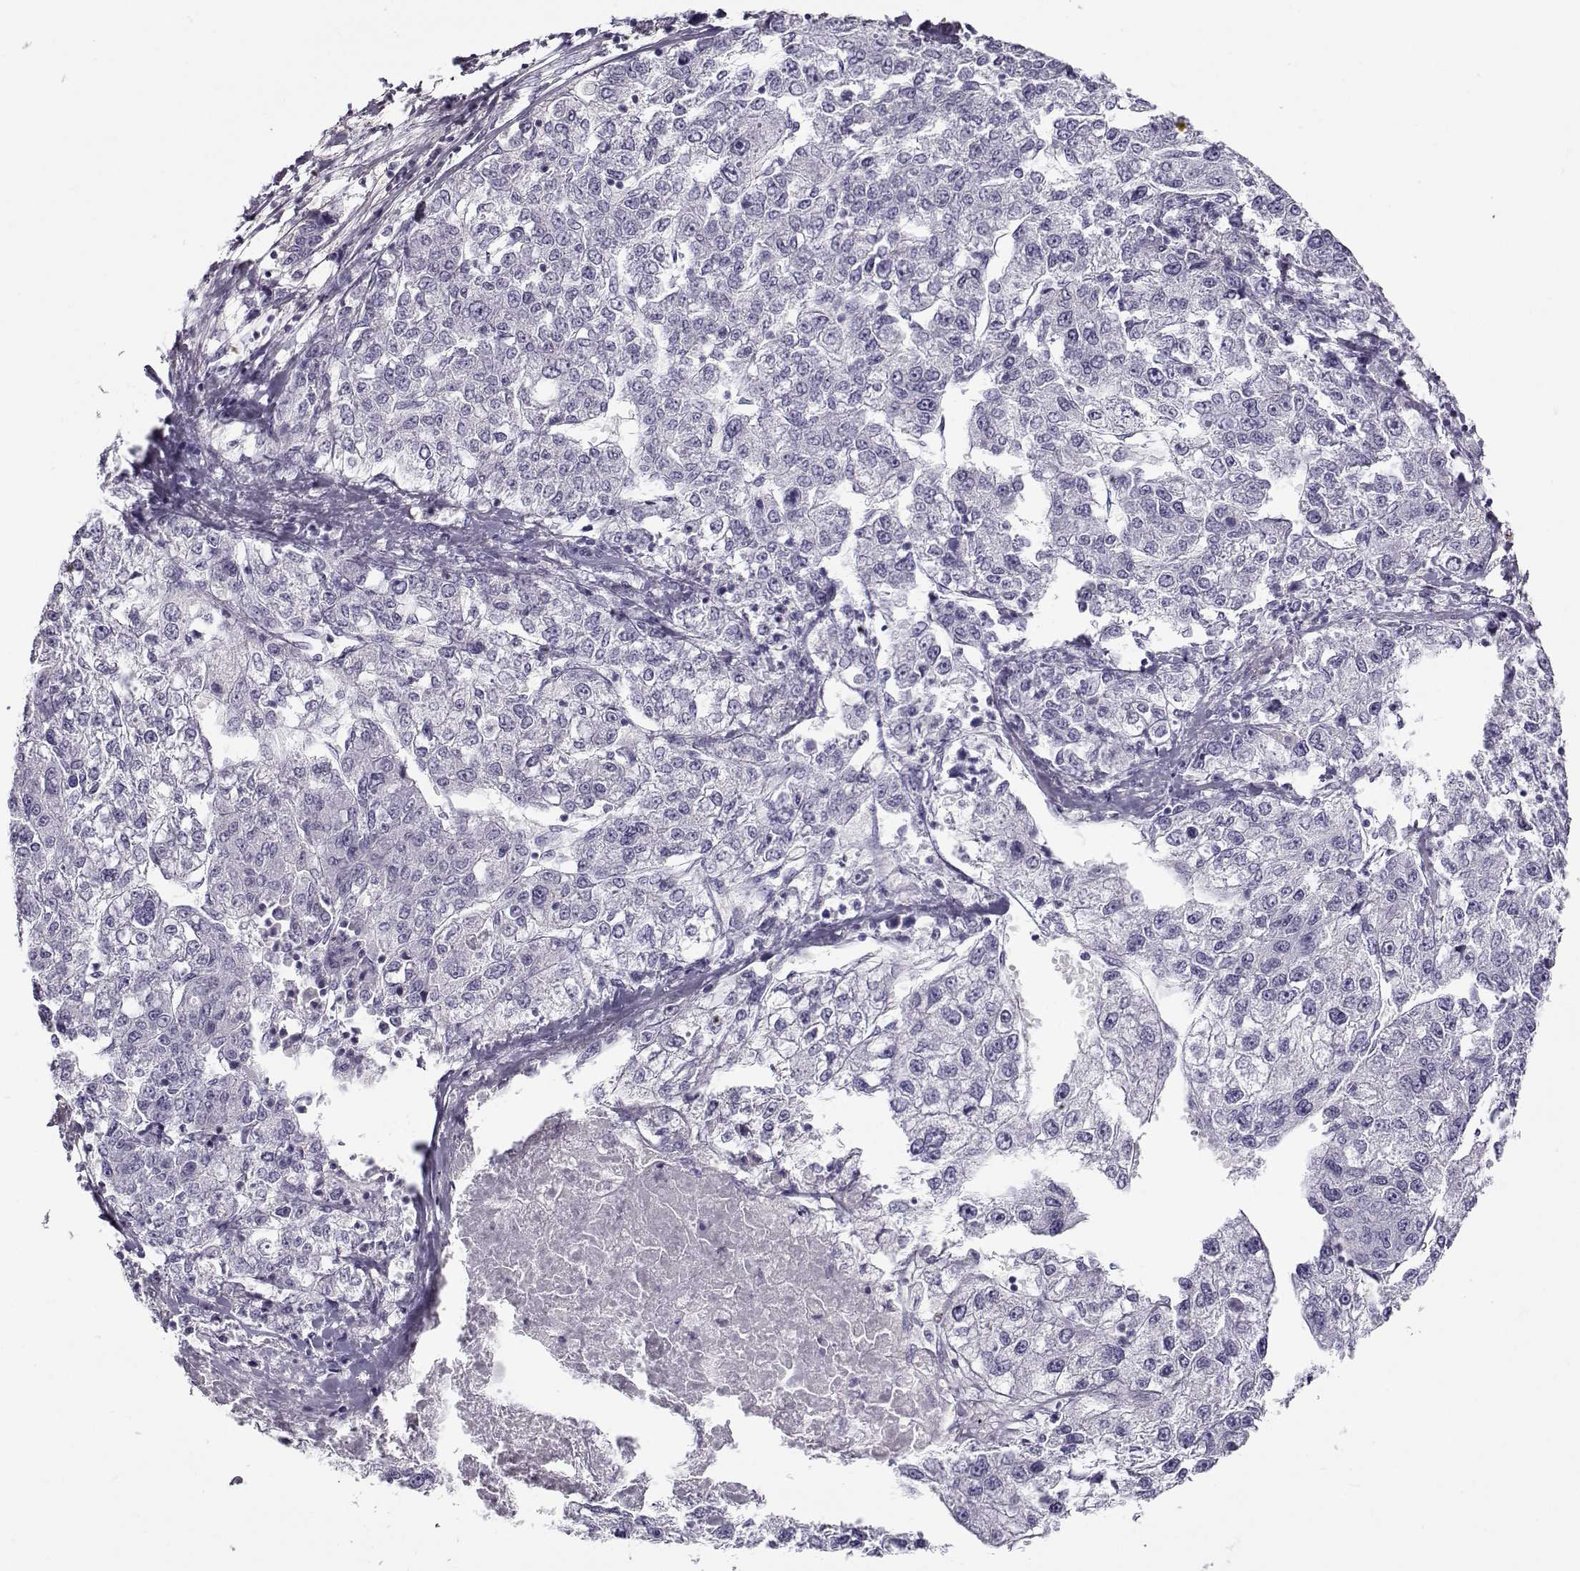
{"staining": {"intensity": "negative", "quantity": "none", "location": "none"}, "tissue": "liver cancer", "cell_type": "Tumor cells", "image_type": "cancer", "snomed": [{"axis": "morphology", "description": "Carcinoma, Hepatocellular, NOS"}, {"axis": "topography", "description": "Liver"}], "caption": "Immunohistochemical staining of human liver cancer (hepatocellular carcinoma) displays no significant expression in tumor cells.", "gene": "GTSF1L", "patient": {"sex": "male", "age": 56}}